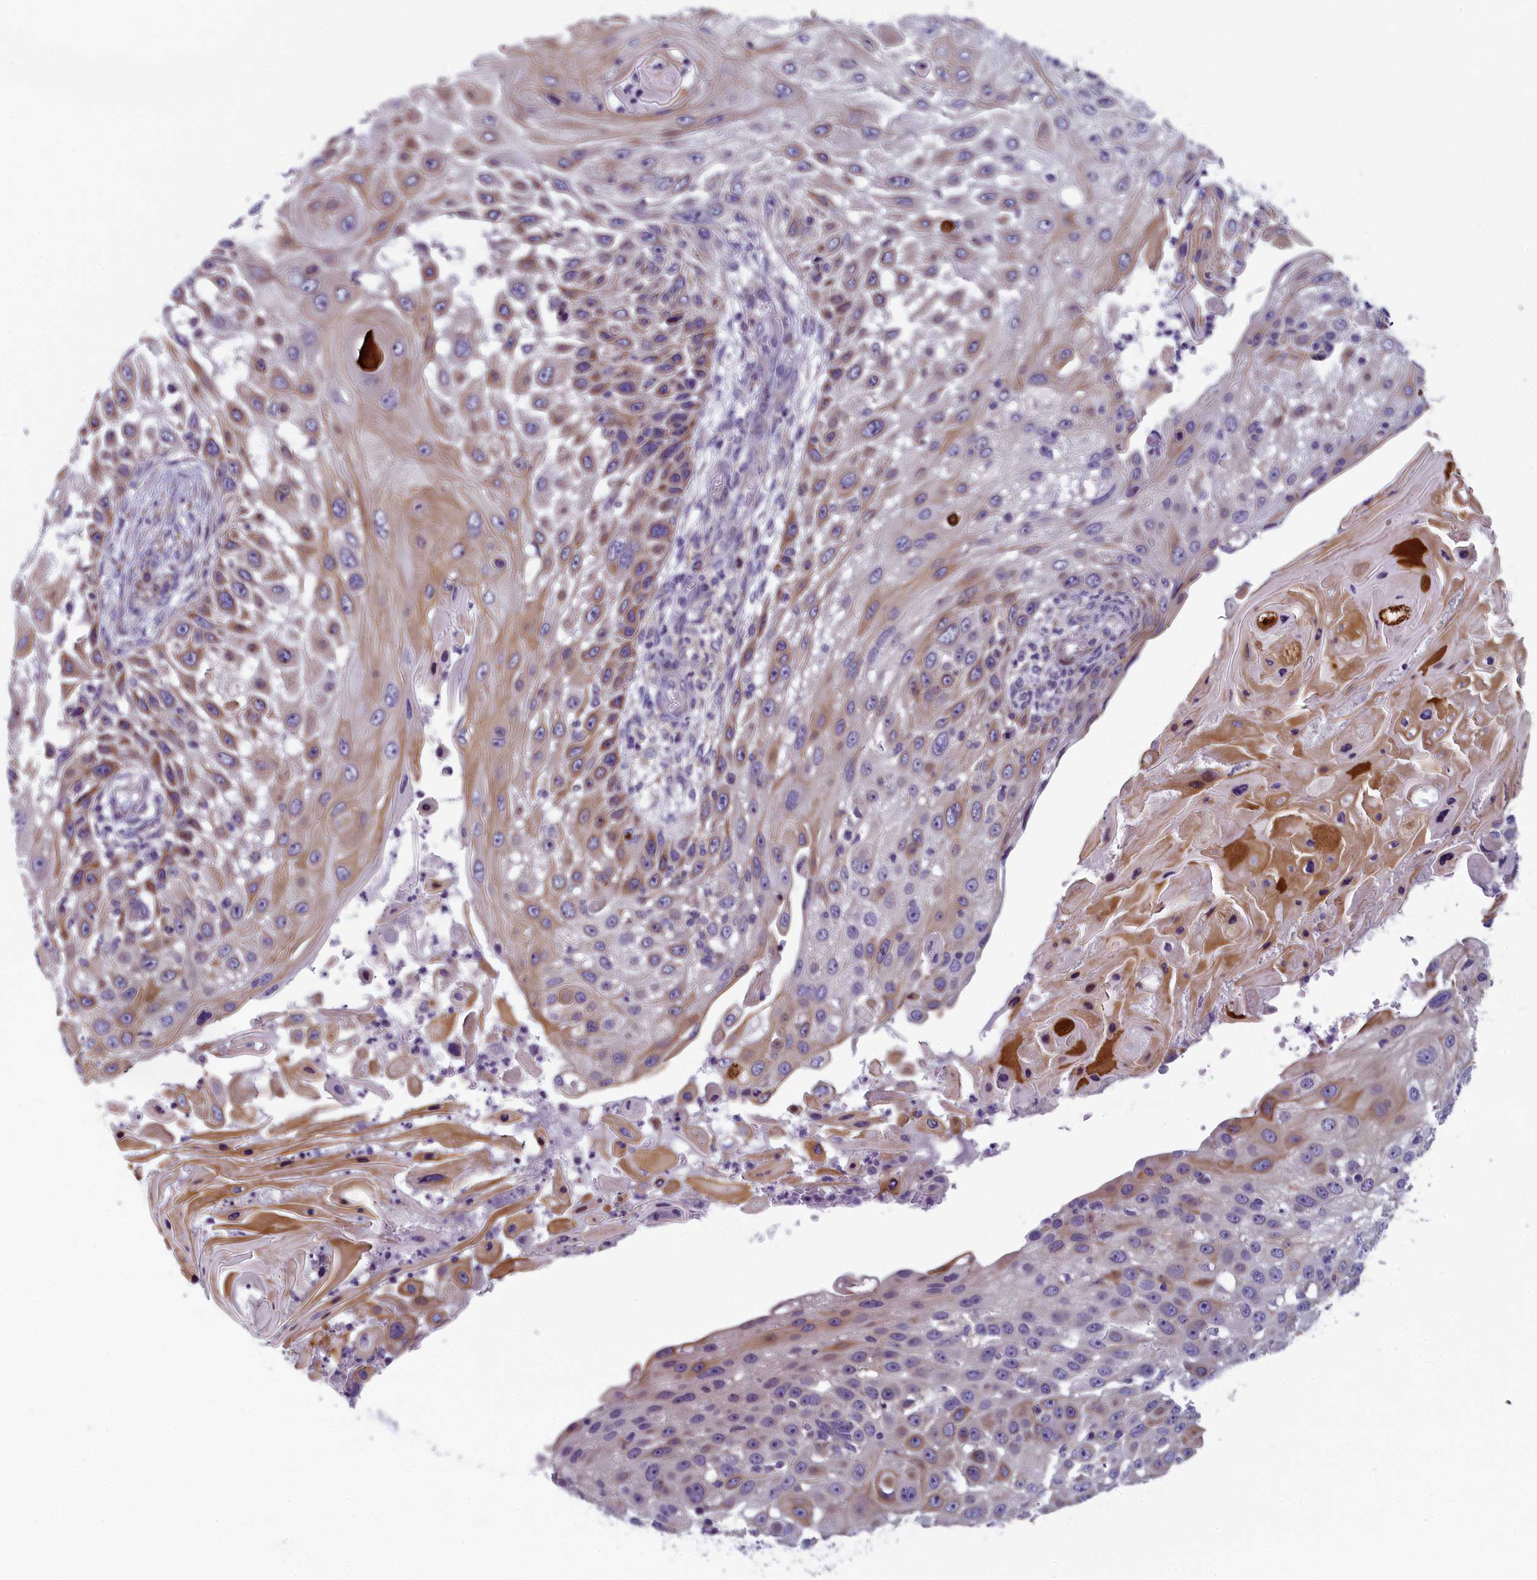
{"staining": {"intensity": "moderate", "quantity": "25%-75%", "location": "cytoplasmic/membranous"}, "tissue": "skin cancer", "cell_type": "Tumor cells", "image_type": "cancer", "snomed": [{"axis": "morphology", "description": "Squamous cell carcinoma, NOS"}, {"axis": "topography", "description": "Skin"}], "caption": "The histopathology image reveals staining of skin cancer (squamous cell carcinoma), revealing moderate cytoplasmic/membranous protein expression (brown color) within tumor cells.", "gene": "ANKRD39", "patient": {"sex": "female", "age": 44}}